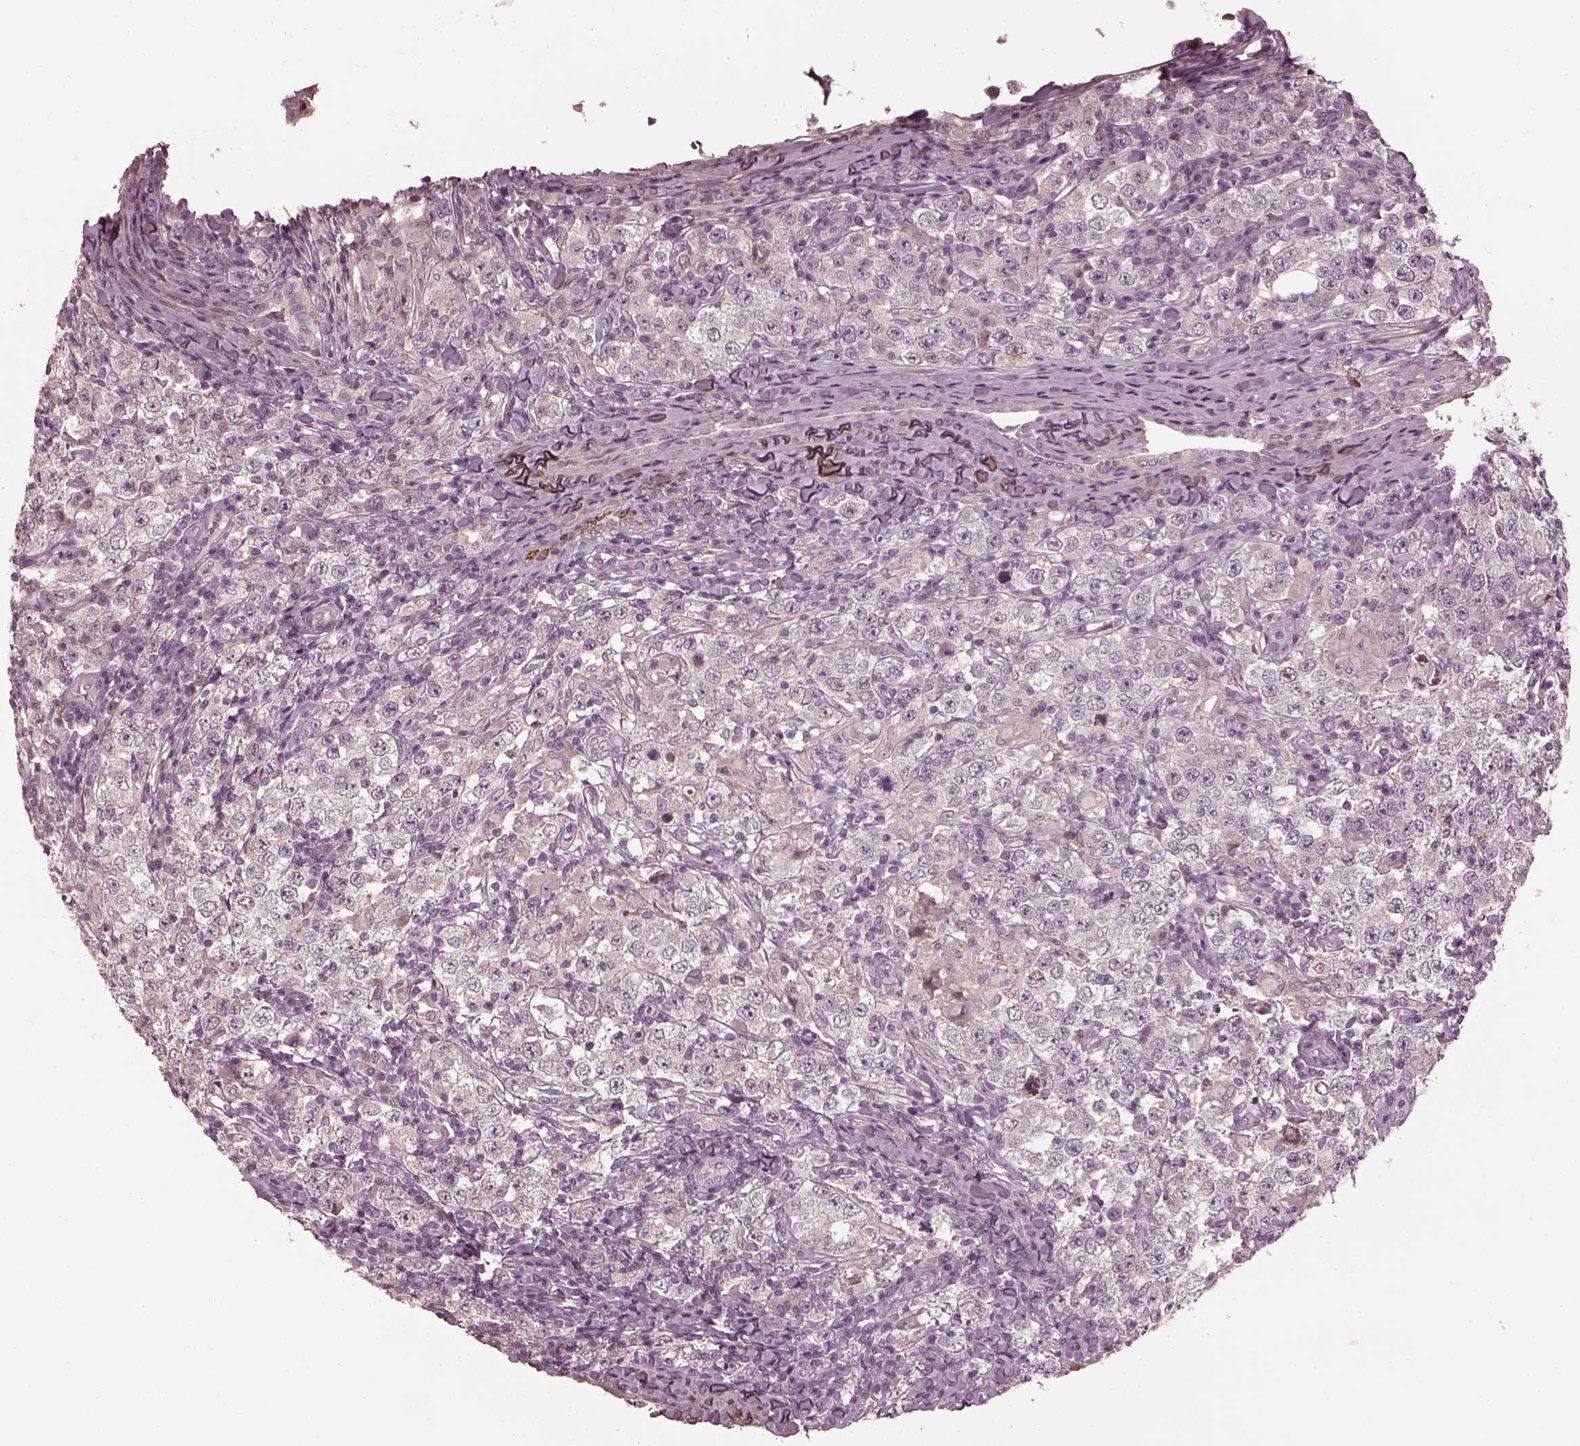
{"staining": {"intensity": "negative", "quantity": "none", "location": "none"}, "tissue": "testis cancer", "cell_type": "Tumor cells", "image_type": "cancer", "snomed": [{"axis": "morphology", "description": "Seminoma, NOS"}, {"axis": "morphology", "description": "Carcinoma, Embryonal, NOS"}, {"axis": "topography", "description": "Testis"}], "caption": "An image of testis cancer stained for a protein reveals no brown staining in tumor cells. Brightfield microscopy of IHC stained with DAB (brown) and hematoxylin (blue), captured at high magnification.", "gene": "EFEMP1", "patient": {"sex": "male", "age": 41}}